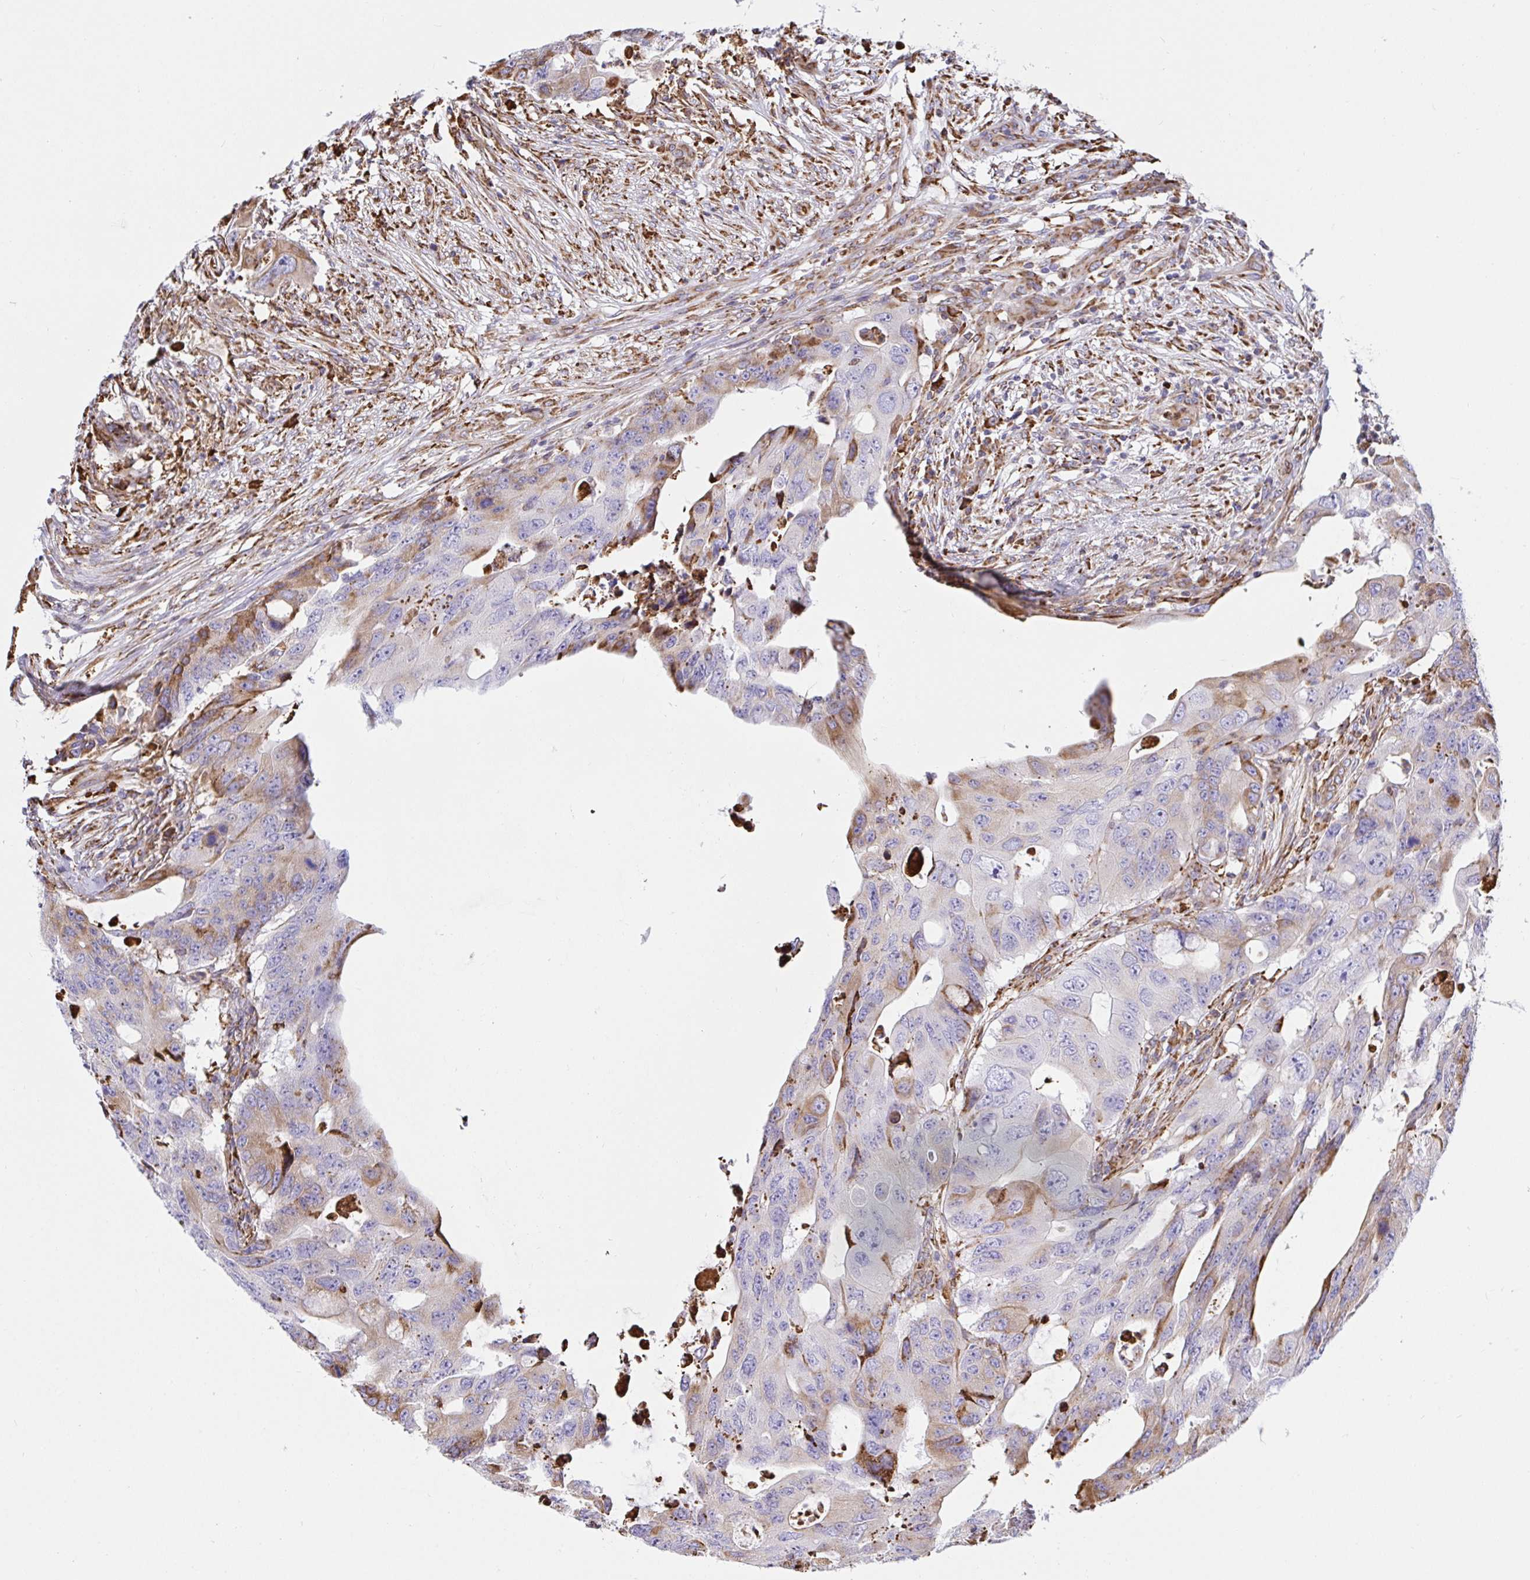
{"staining": {"intensity": "weak", "quantity": "<25%", "location": "cytoplasmic/membranous"}, "tissue": "colorectal cancer", "cell_type": "Tumor cells", "image_type": "cancer", "snomed": [{"axis": "morphology", "description": "Adenocarcinoma, NOS"}, {"axis": "topography", "description": "Colon"}], "caption": "Adenocarcinoma (colorectal) was stained to show a protein in brown. There is no significant positivity in tumor cells.", "gene": "CLGN", "patient": {"sex": "male", "age": 71}}